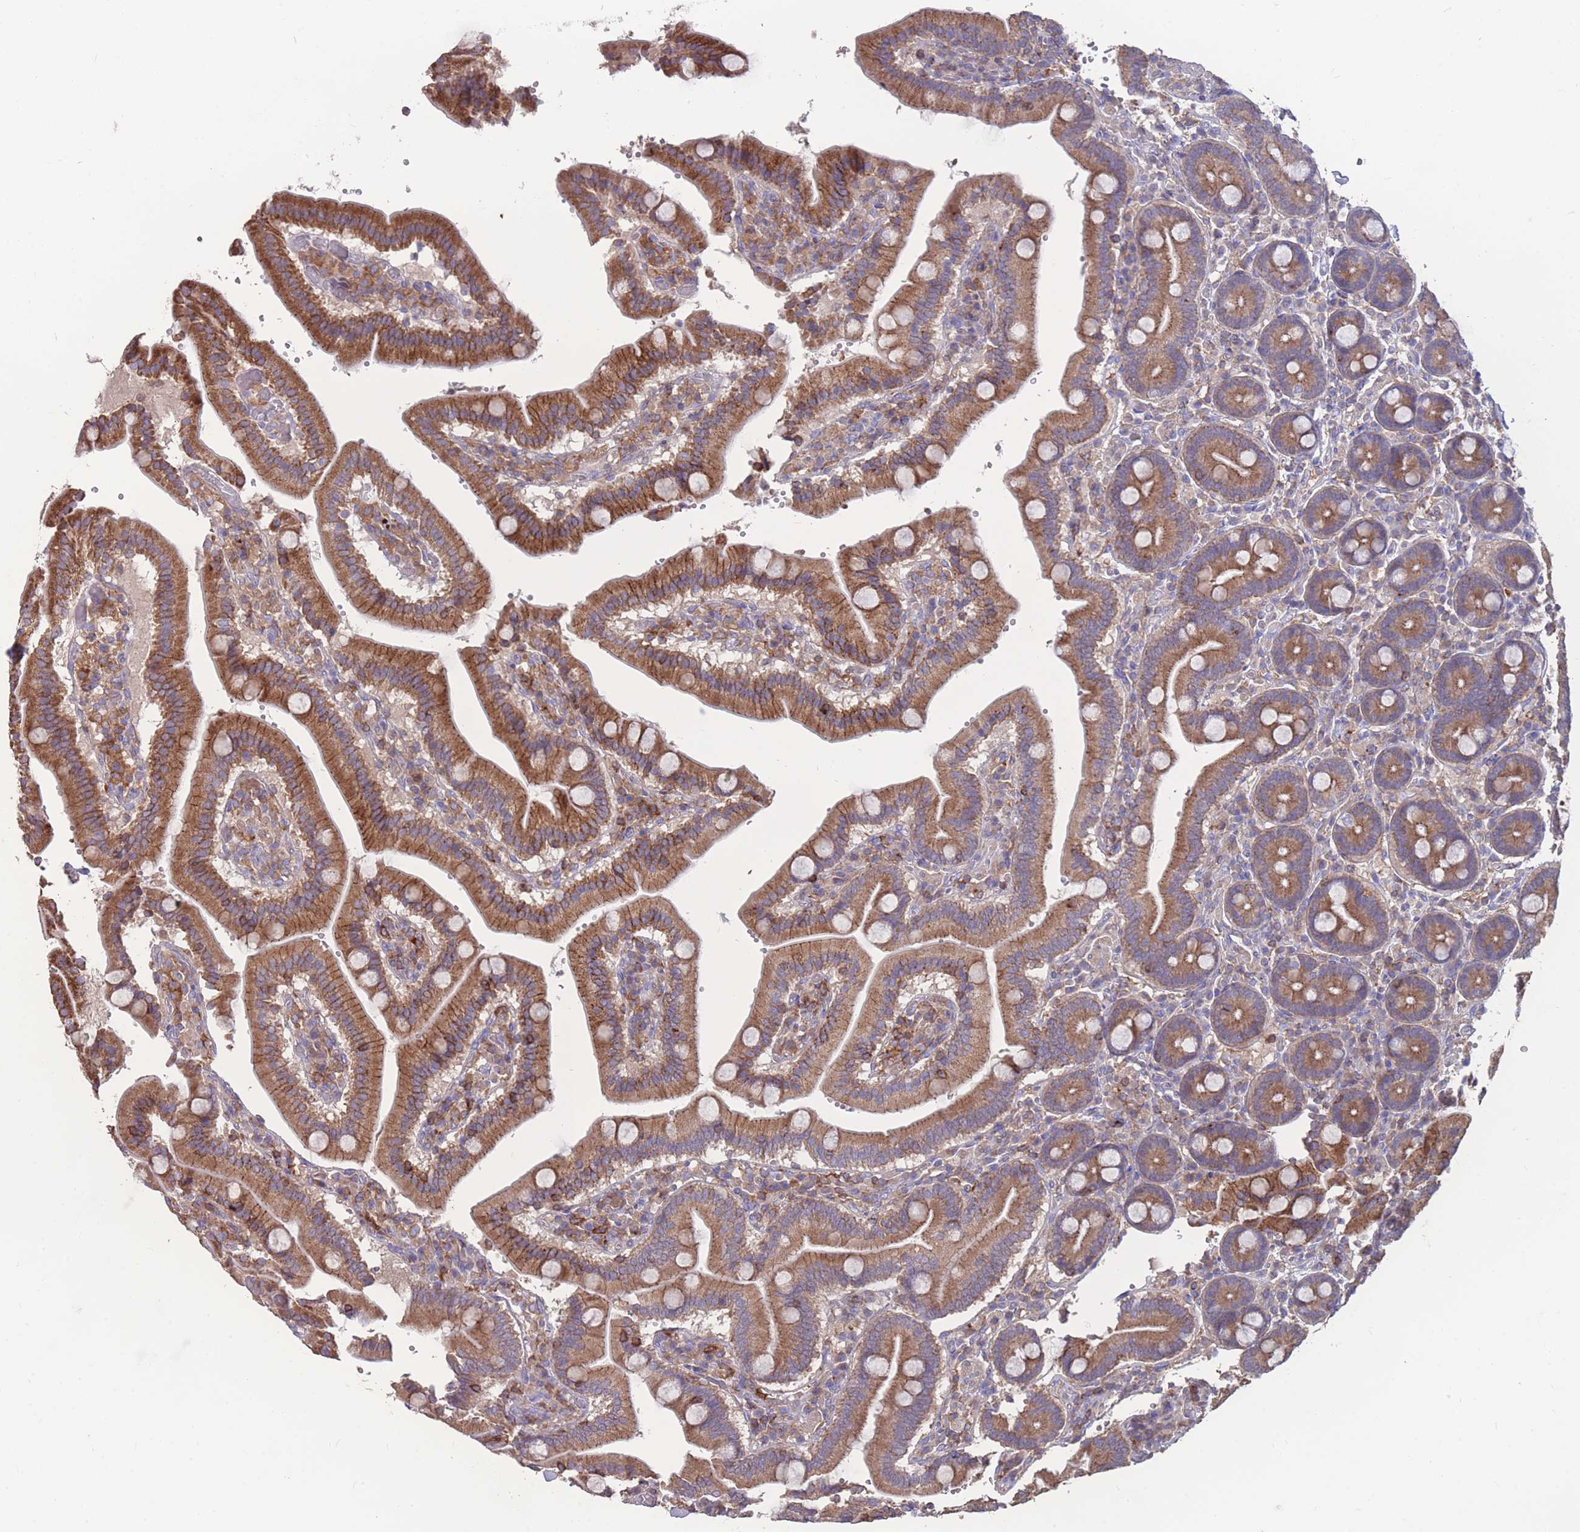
{"staining": {"intensity": "strong", "quantity": ">75%", "location": "cytoplasmic/membranous"}, "tissue": "duodenum", "cell_type": "Glandular cells", "image_type": "normal", "snomed": [{"axis": "morphology", "description": "Normal tissue, NOS"}, {"axis": "topography", "description": "Duodenum"}], "caption": "Immunohistochemical staining of benign human duodenum exhibits strong cytoplasmic/membranous protein staining in approximately >75% of glandular cells. (brown staining indicates protein expression, while blue staining denotes nuclei).", "gene": "CD33", "patient": {"sex": "female", "age": 62}}